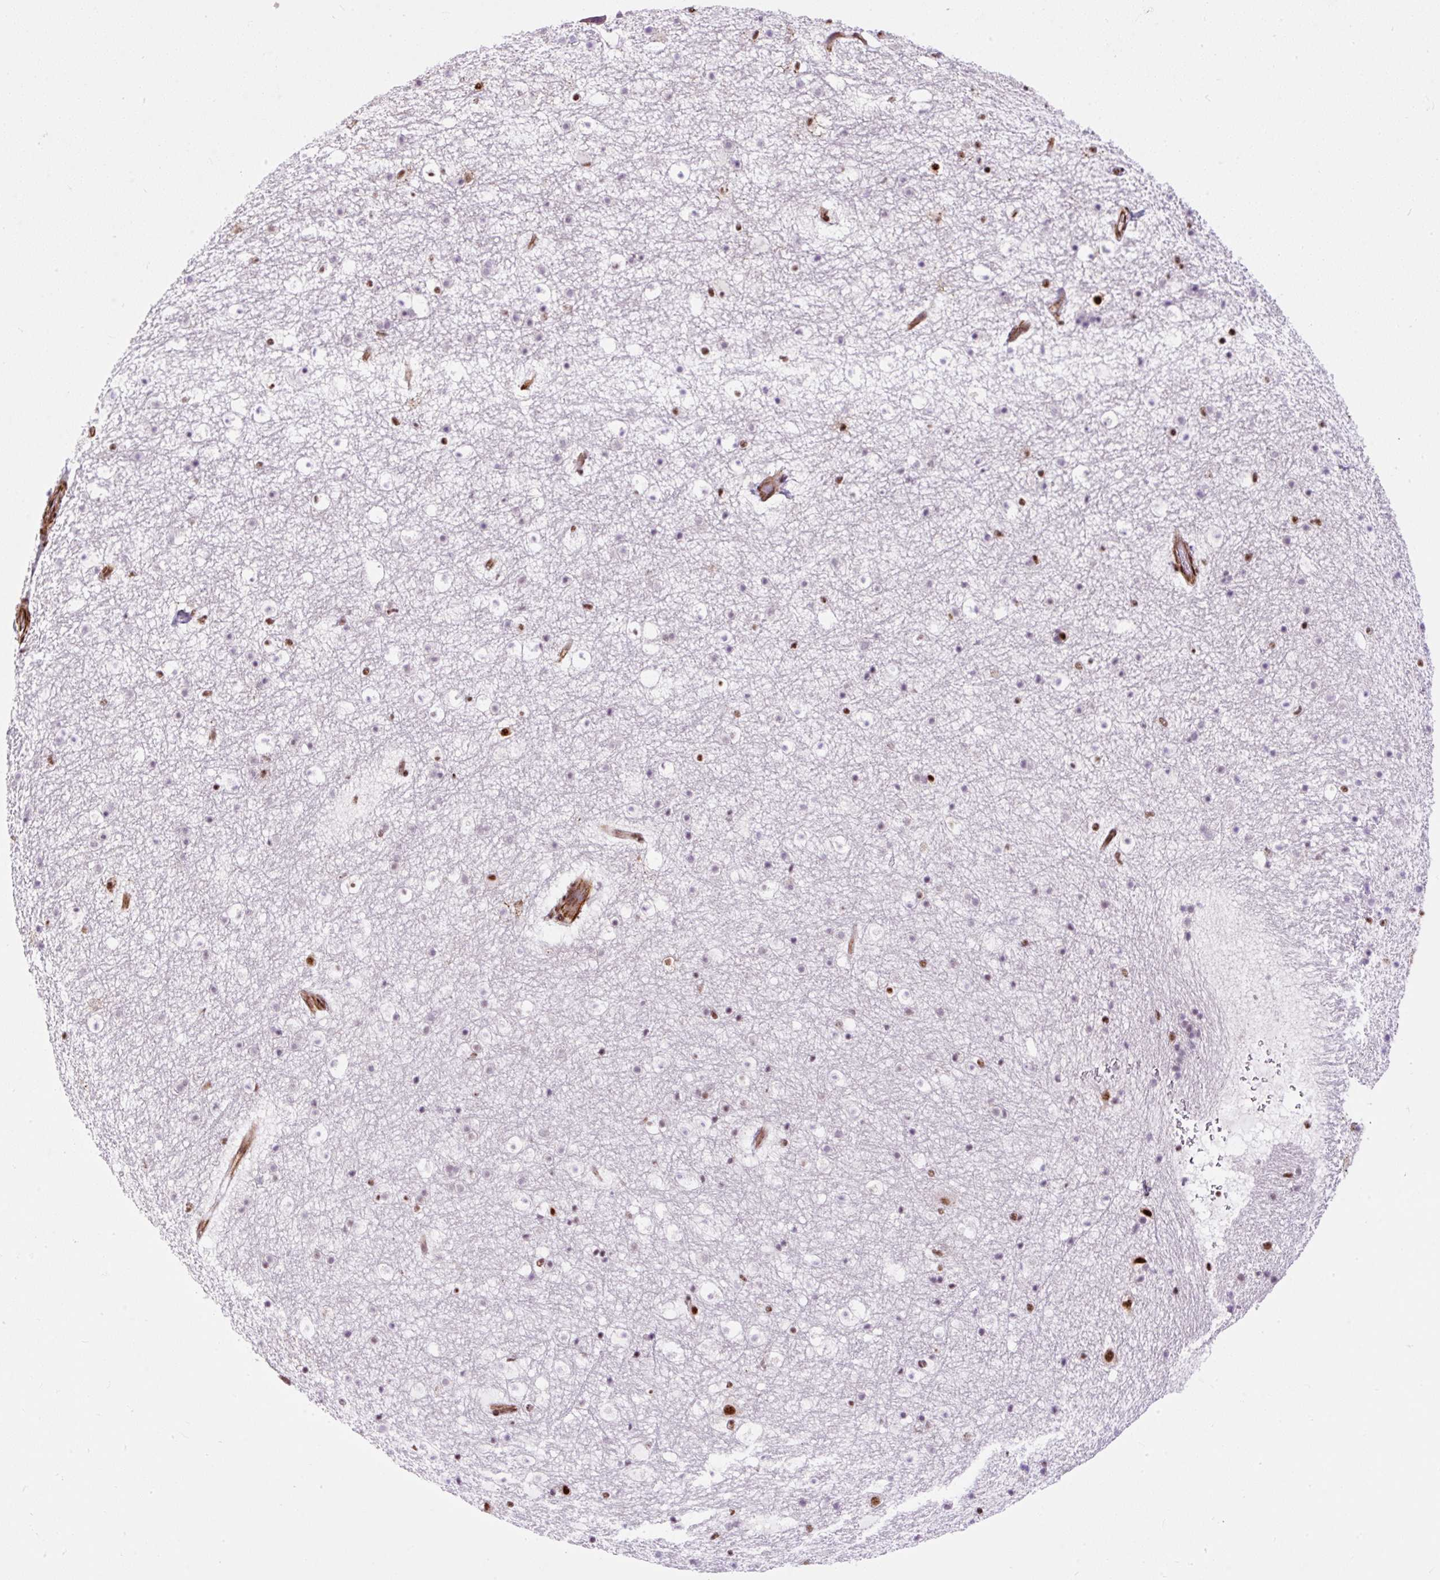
{"staining": {"intensity": "moderate", "quantity": "<25%", "location": "nuclear"}, "tissue": "caudate", "cell_type": "Glial cells", "image_type": "normal", "snomed": [{"axis": "morphology", "description": "Normal tissue, NOS"}, {"axis": "topography", "description": "Lateral ventricle wall"}], "caption": "A histopathology image of caudate stained for a protein reveals moderate nuclear brown staining in glial cells.", "gene": "FMC1", "patient": {"sex": "male", "age": 37}}